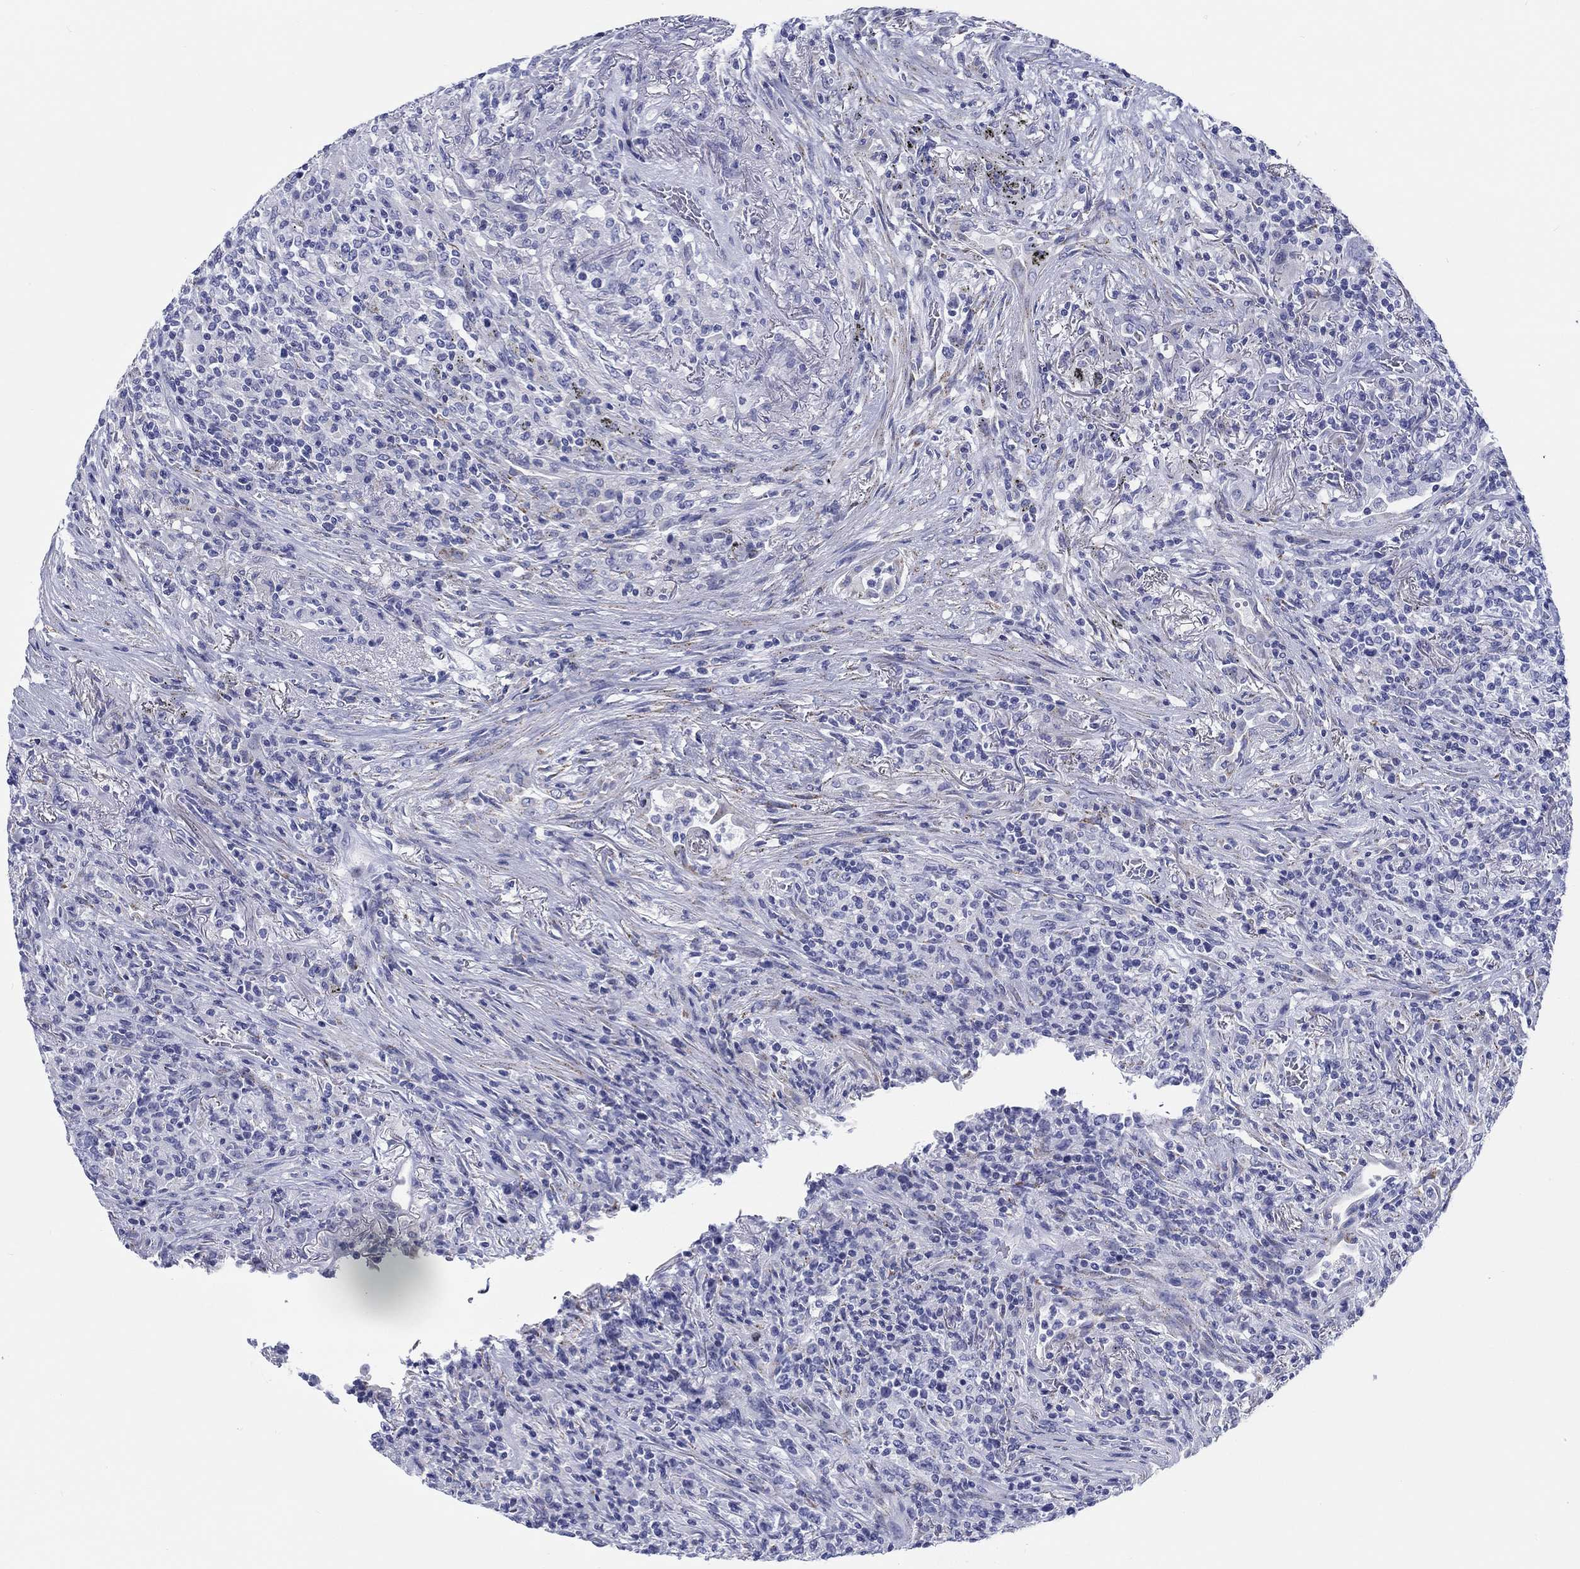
{"staining": {"intensity": "negative", "quantity": "none", "location": "none"}, "tissue": "lymphoma", "cell_type": "Tumor cells", "image_type": "cancer", "snomed": [{"axis": "morphology", "description": "Malignant lymphoma, non-Hodgkin's type, High grade"}, {"axis": "topography", "description": "Lung"}], "caption": "The histopathology image displays no staining of tumor cells in high-grade malignant lymphoma, non-Hodgkin's type.", "gene": "H1-1", "patient": {"sex": "male", "age": 79}}